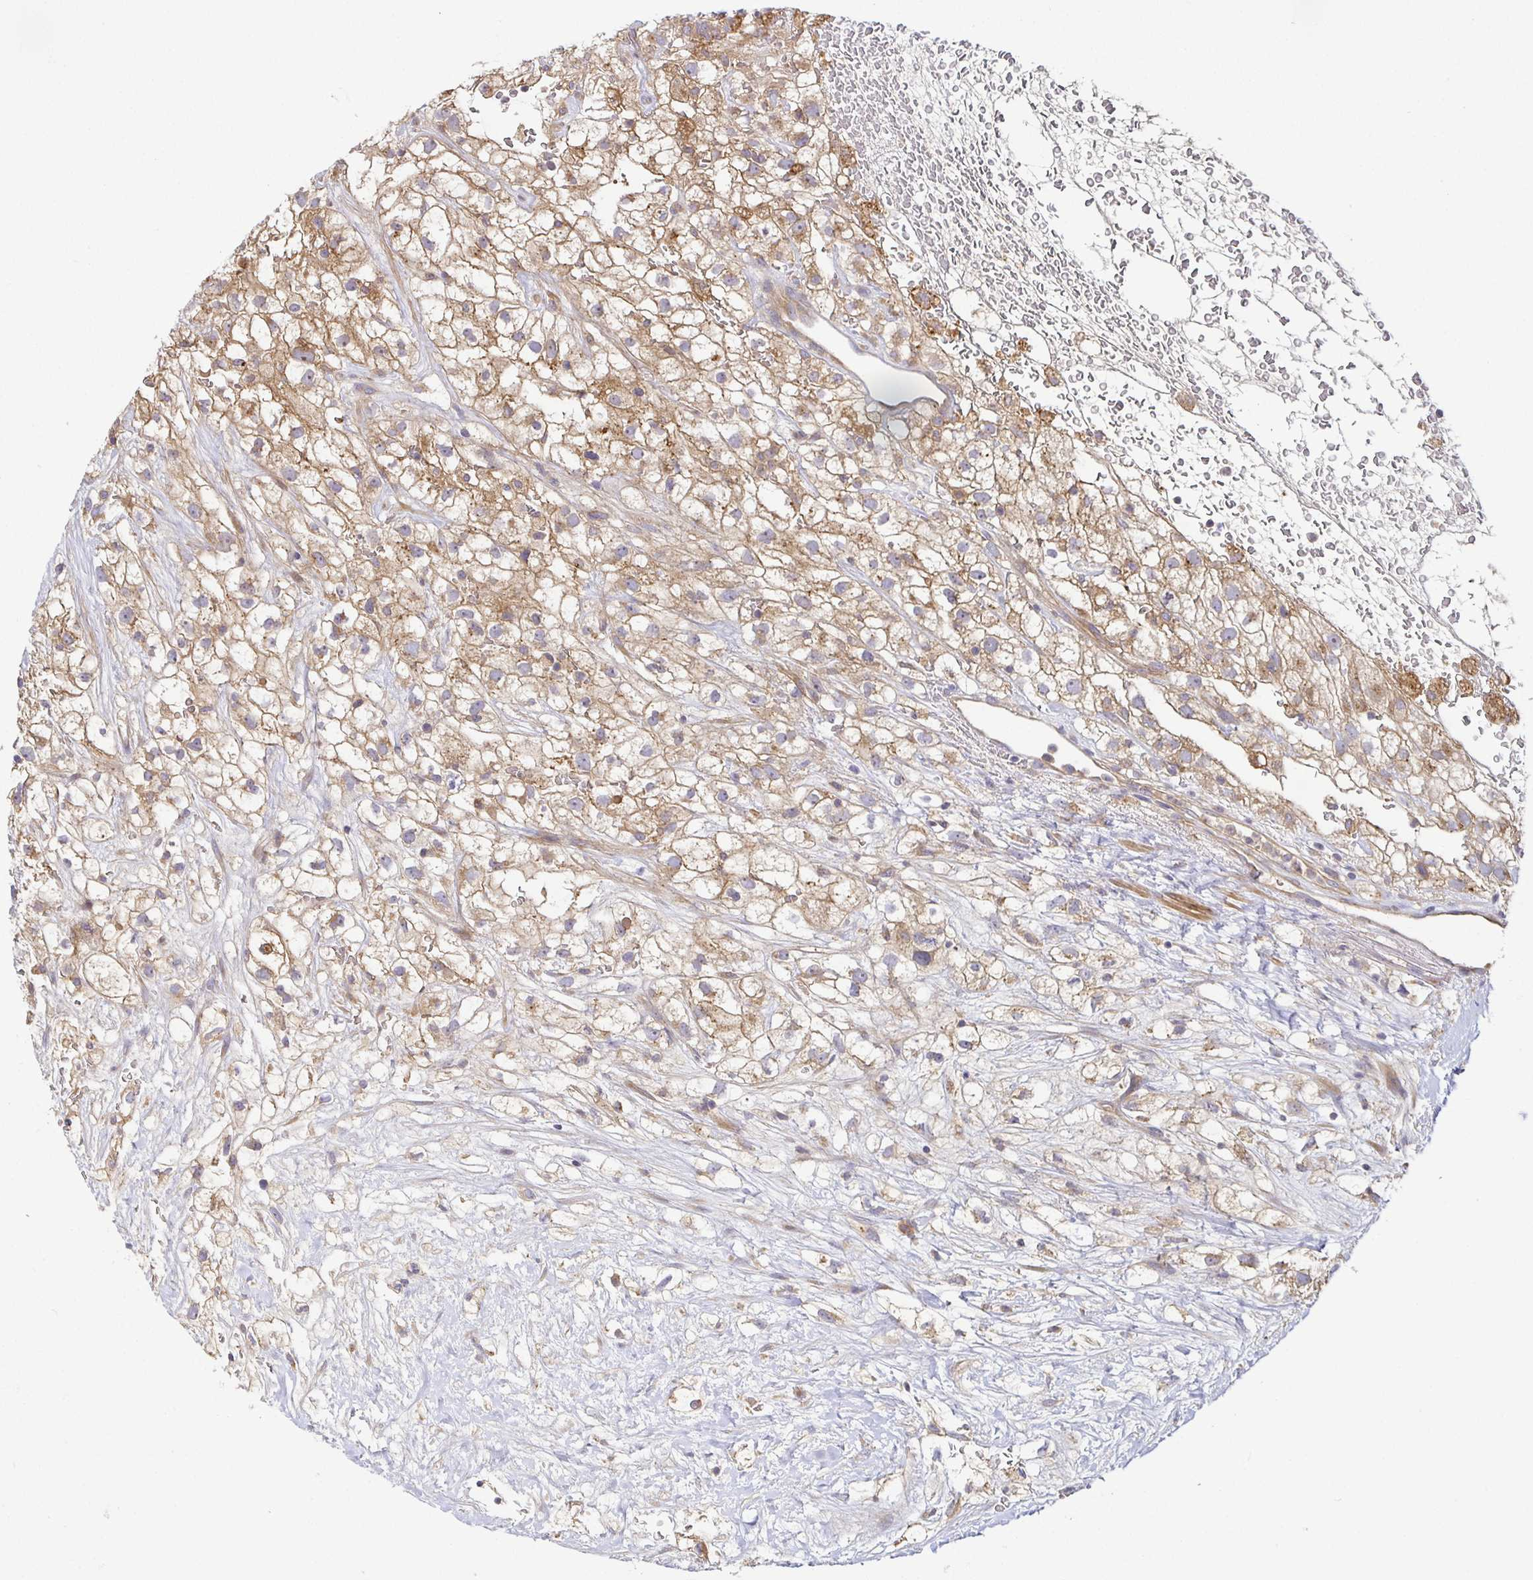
{"staining": {"intensity": "moderate", "quantity": "25%-75%", "location": "cytoplasmic/membranous"}, "tissue": "renal cancer", "cell_type": "Tumor cells", "image_type": "cancer", "snomed": [{"axis": "morphology", "description": "Adenocarcinoma, NOS"}, {"axis": "topography", "description": "Kidney"}], "caption": "DAB (3,3'-diaminobenzidine) immunohistochemical staining of renal adenocarcinoma exhibits moderate cytoplasmic/membranous protein expression in approximately 25%-75% of tumor cells.", "gene": "SNX8", "patient": {"sex": "male", "age": 59}}